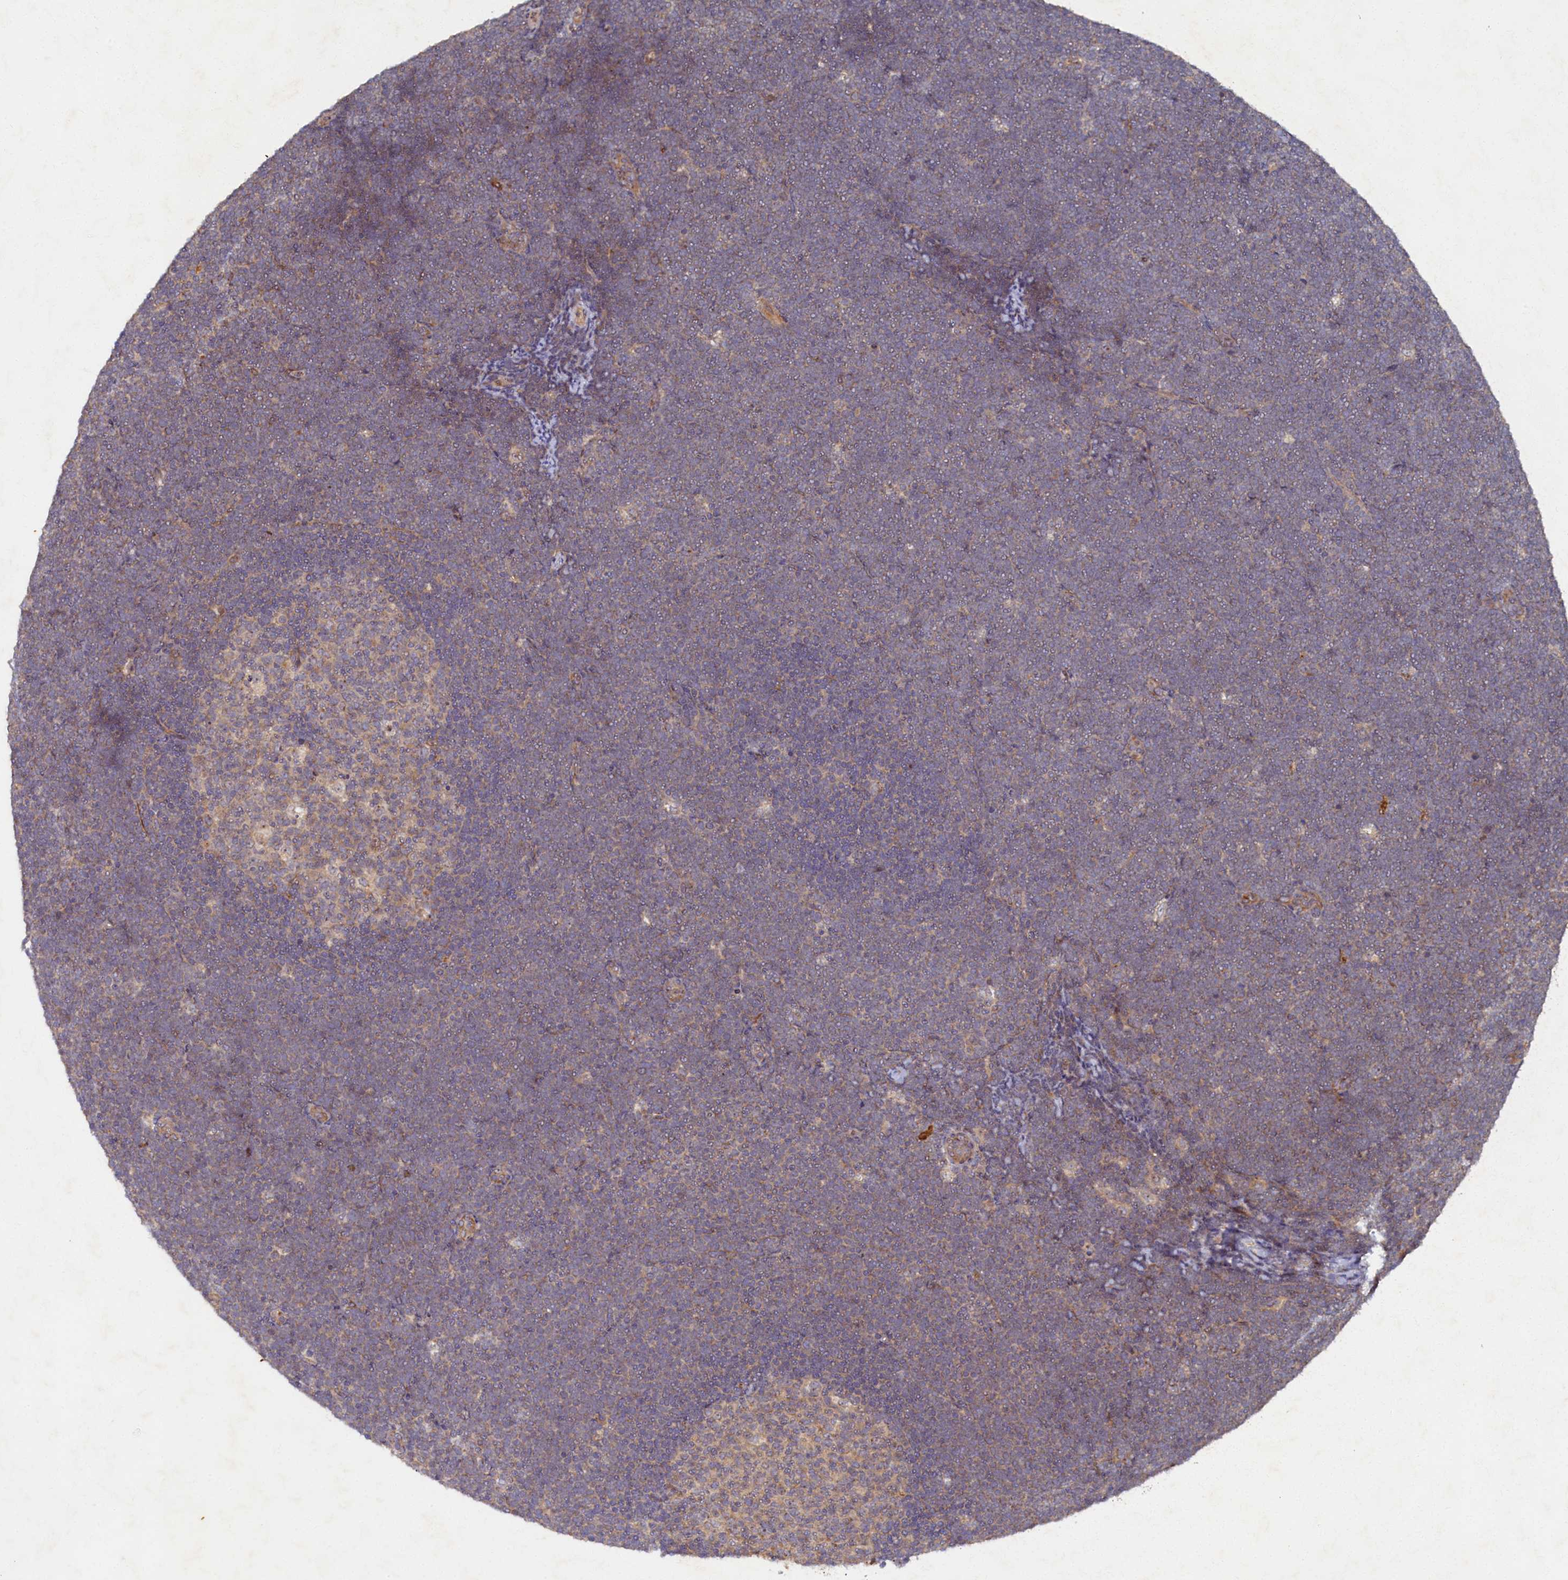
{"staining": {"intensity": "weak", "quantity": "25%-75%", "location": "cytoplasmic/membranous"}, "tissue": "lymphoma", "cell_type": "Tumor cells", "image_type": "cancer", "snomed": [{"axis": "morphology", "description": "Malignant lymphoma, non-Hodgkin's type, High grade"}, {"axis": "topography", "description": "Lymph node"}], "caption": "A micrograph of high-grade malignant lymphoma, non-Hodgkin's type stained for a protein exhibits weak cytoplasmic/membranous brown staining in tumor cells.", "gene": "CEP20", "patient": {"sex": "male", "age": 13}}